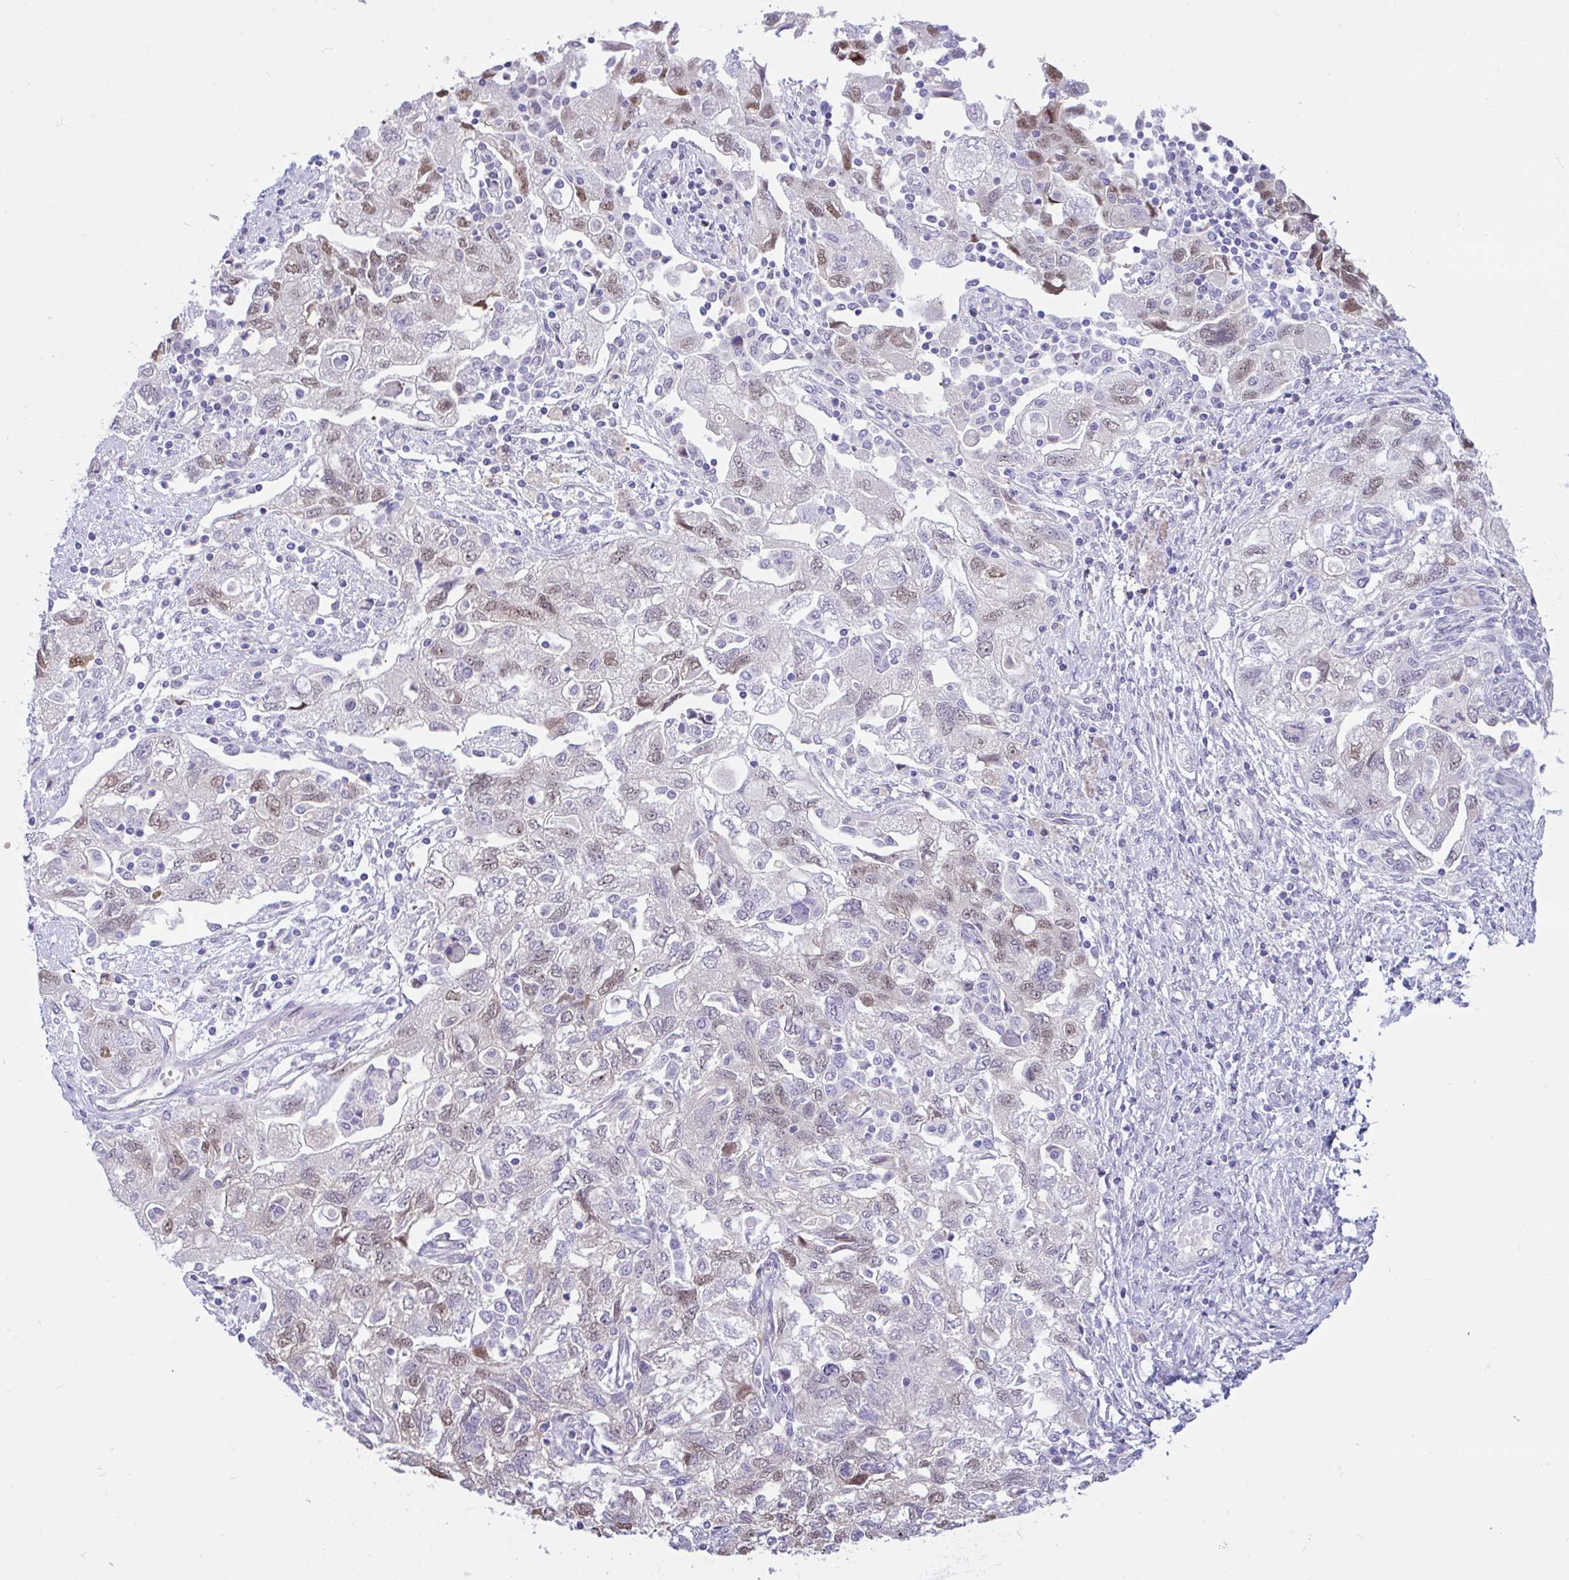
{"staining": {"intensity": "weak", "quantity": "25%-75%", "location": "nuclear"}, "tissue": "ovarian cancer", "cell_type": "Tumor cells", "image_type": "cancer", "snomed": [{"axis": "morphology", "description": "Carcinoma, NOS"}, {"axis": "morphology", "description": "Cystadenocarcinoma, serous, NOS"}, {"axis": "topography", "description": "Ovary"}], "caption": "Protein expression analysis of ovarian serous cystadenocarcinoma reveals weak nuclear staining in about 25%-75% of tumor cells.", "gene": "ZNF485", "patient": {"sex": "female", "age": 69}}